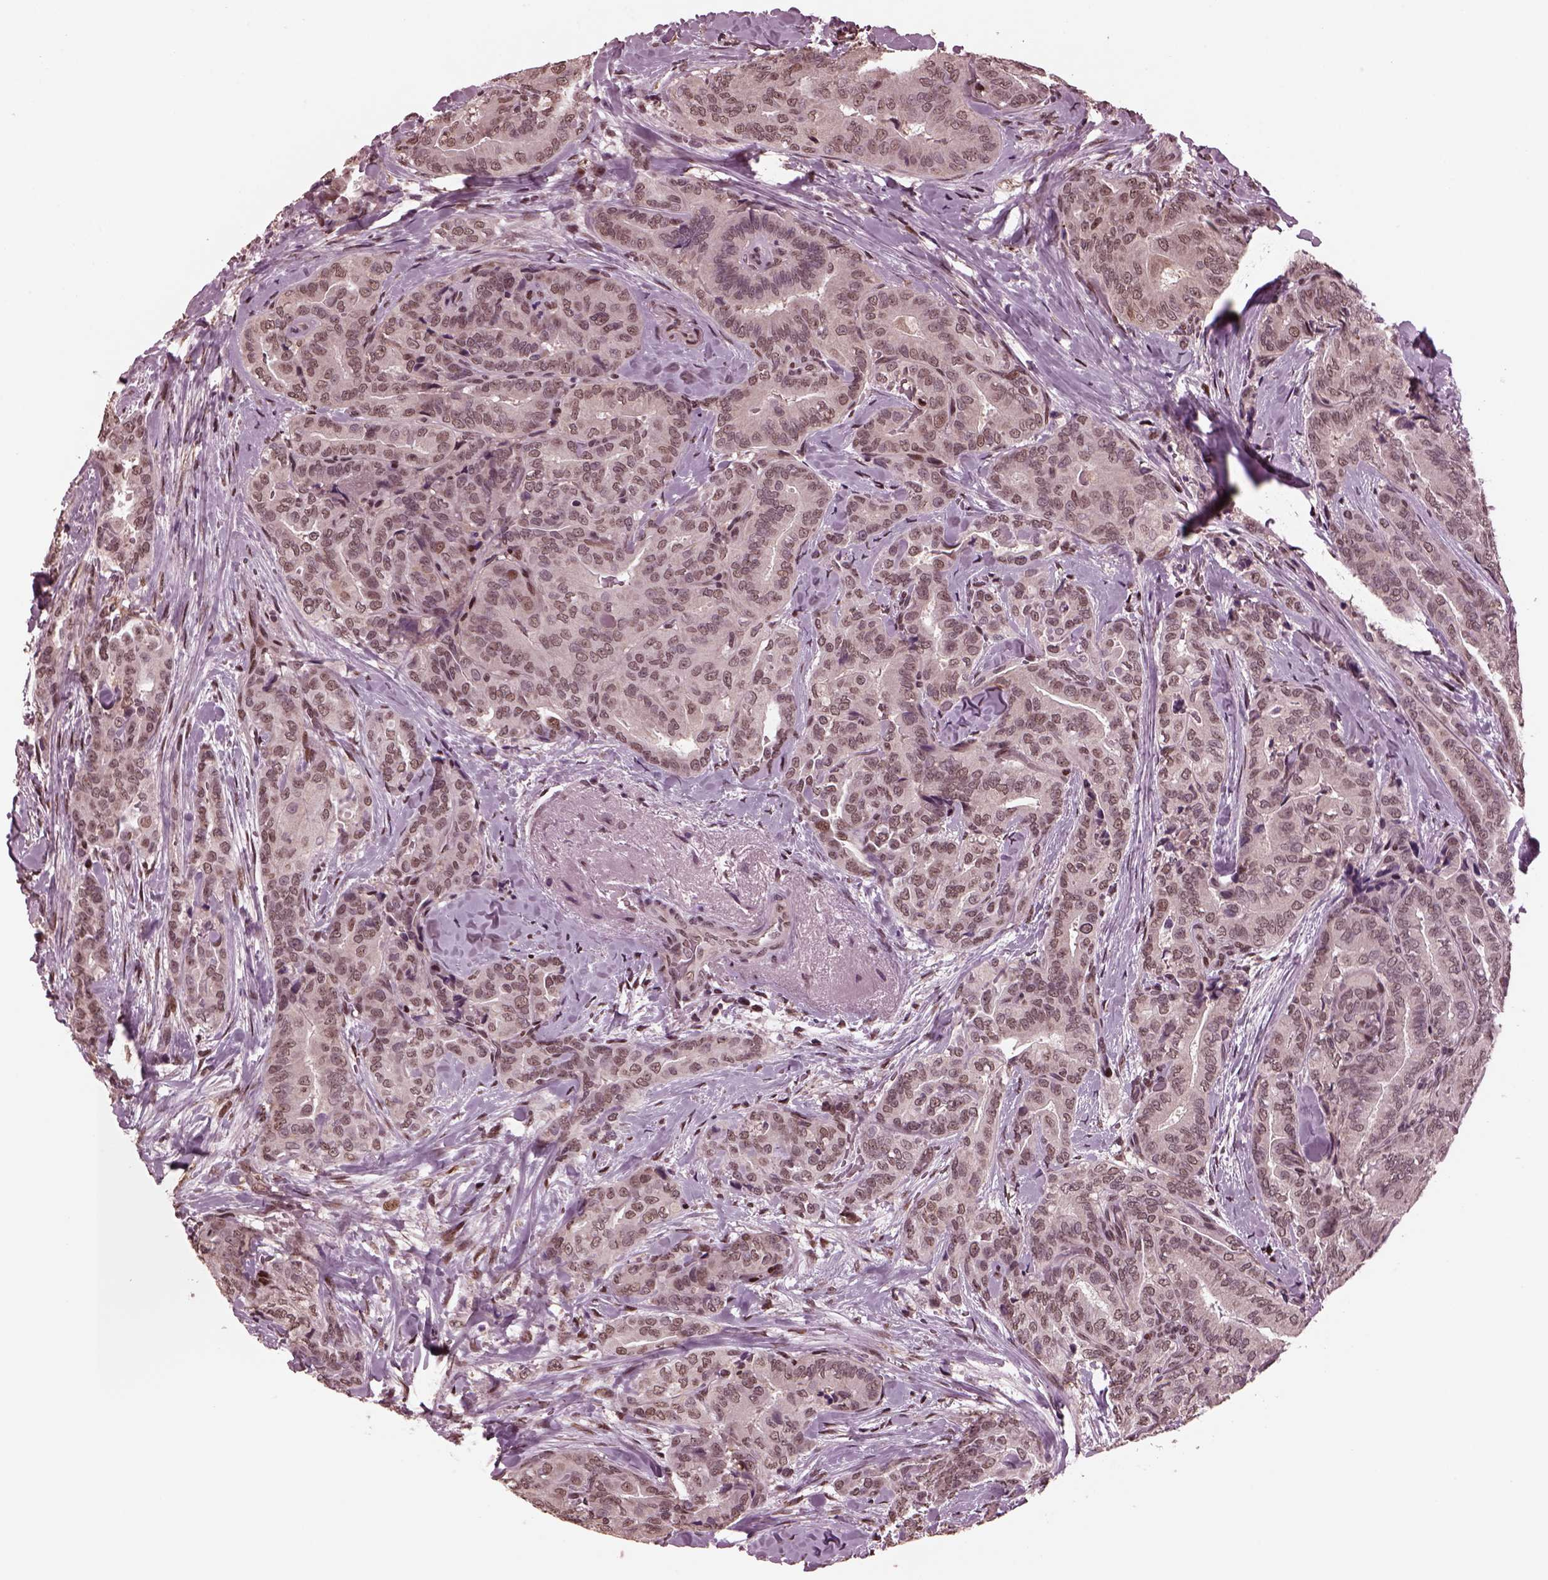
{"staining": {"intensity": "weak", "quantity": ">75%", "location": "nuclear"}, "tissue": "thyroid cancer", "cell_type": "Tumor cells", "image_type": "cancer", "snomed": [{"axis": "morphology", "description": "Papillary adenocarcinoma, NOS"}, {"axis": "topography", "description": "Thyroid gland"}], "caption": "This is a micrograph of immunohistochemistry staining of thyroid cancer, which shows weak staining in the nuclear of tumor cells.", "gene": "NAP1L5", "patient": {"sex": "male", "age": 61}}